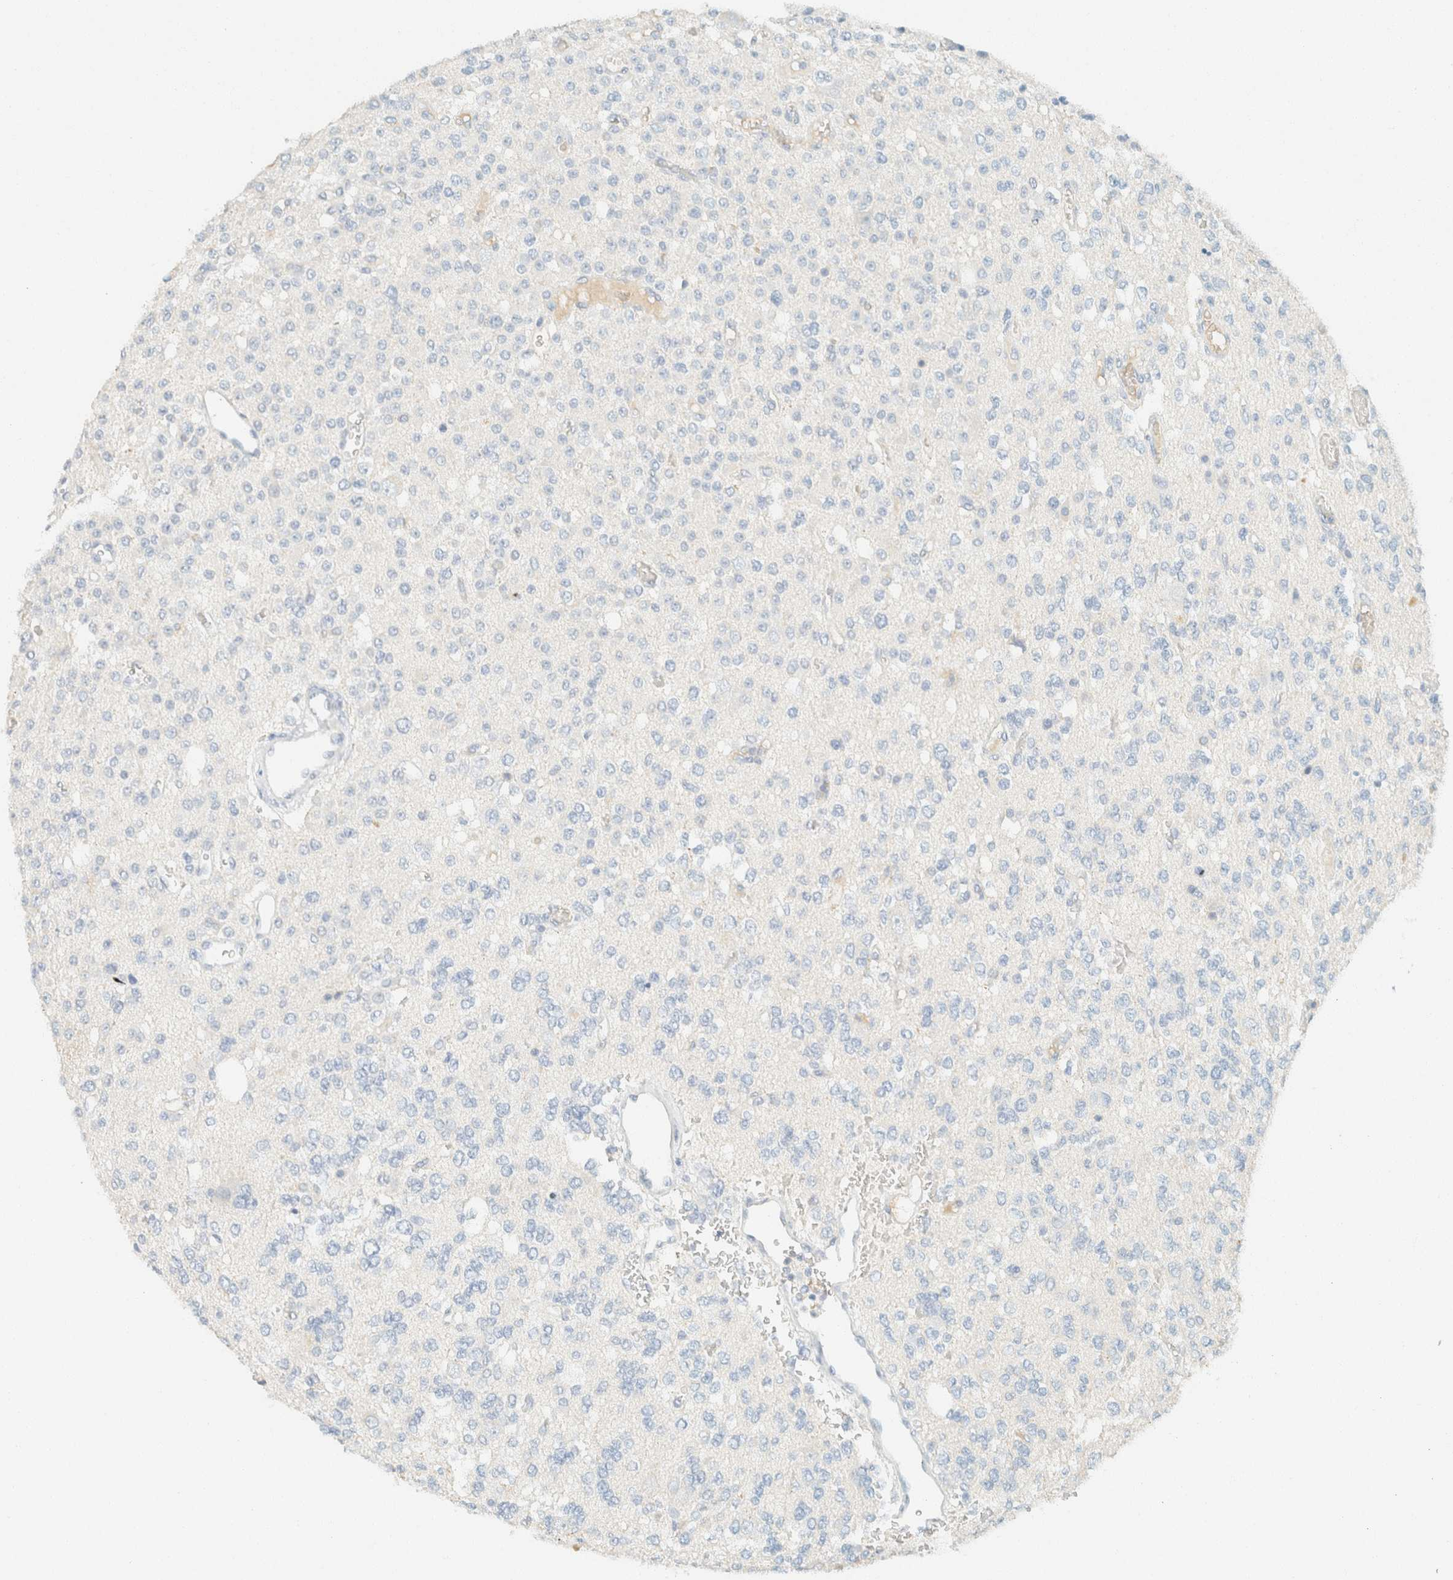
{"staining": {"intensity": "negative", "quantity": "none", "location": "none"}, "tissue": "glioma", "cell_type": "Tumor cells", "image_type": "cancer", "snomed": [{"axis": "morphology", "description": "Glioma, malignant, Low grade"}, {"axis": "topography", "description": "Brain"}], "caption": "An IHC micrograph of malignant glioma (low-grade) is shown. There is no staining in tumor cells of malignant glioma (low-grade).", "gene": "GPA33", "patient": {"sex": "male", "age": 38}}